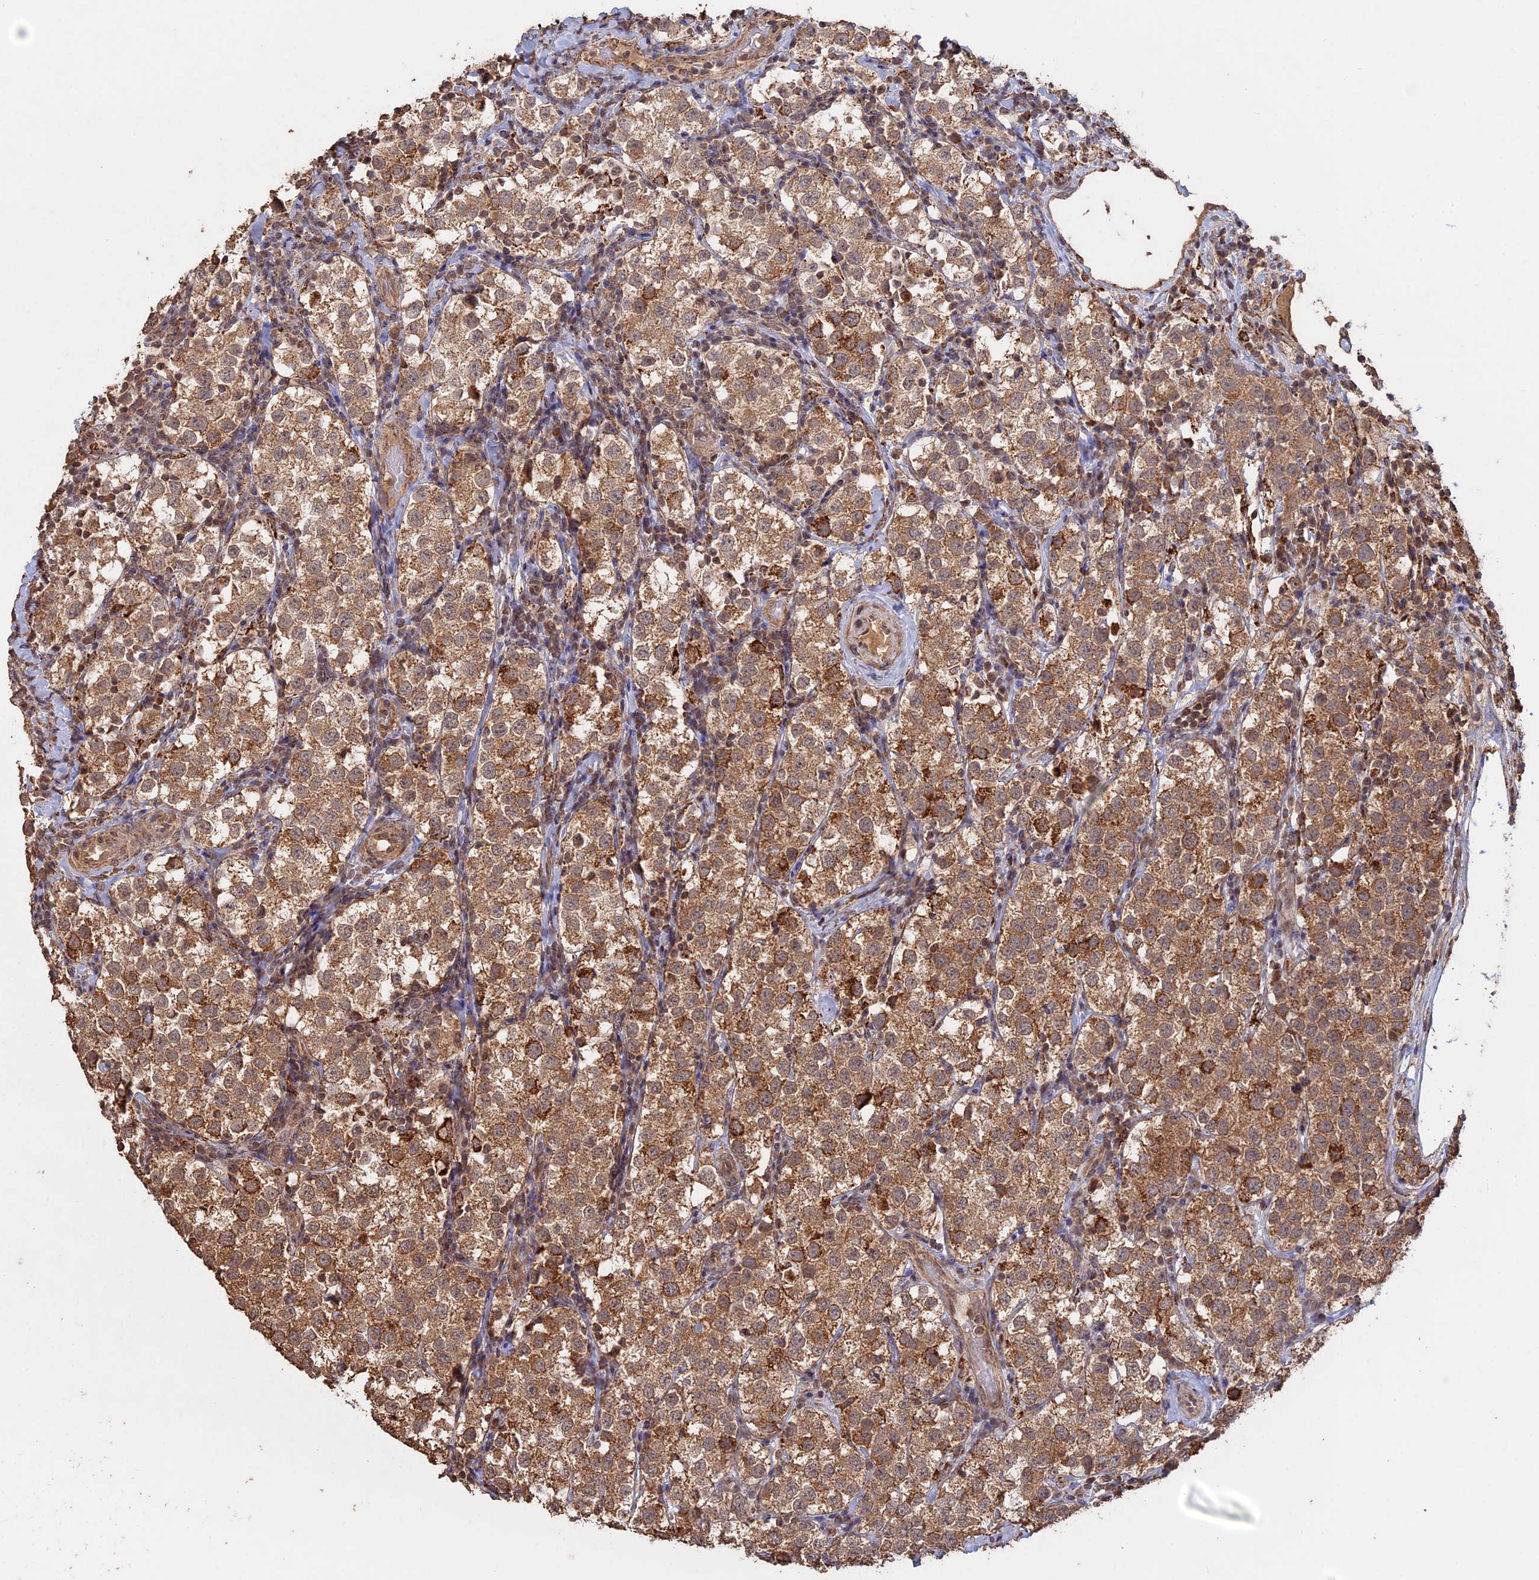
{"staining": {"intensity": "moderate", "quantity": ">75%", "location": "cytoplasmic/membranous"}, "tissue": "testis cancer", "cell_type": "Tumor cells", "image_type": "cancer", "snomed": [{"axis": "morphology", "description": "Seminoma, NOS"}, {"axis": "topography", "description": "Testis"}], "caption": "A high-resolution image shows IHC staining of testis cancer (seminoma), which exhibits moderate cytoplasmic/membranous staining in approximately >75% of tumor cells.", "gene": "FAM210B", "patient": {"sex": "male", "age": 34}}